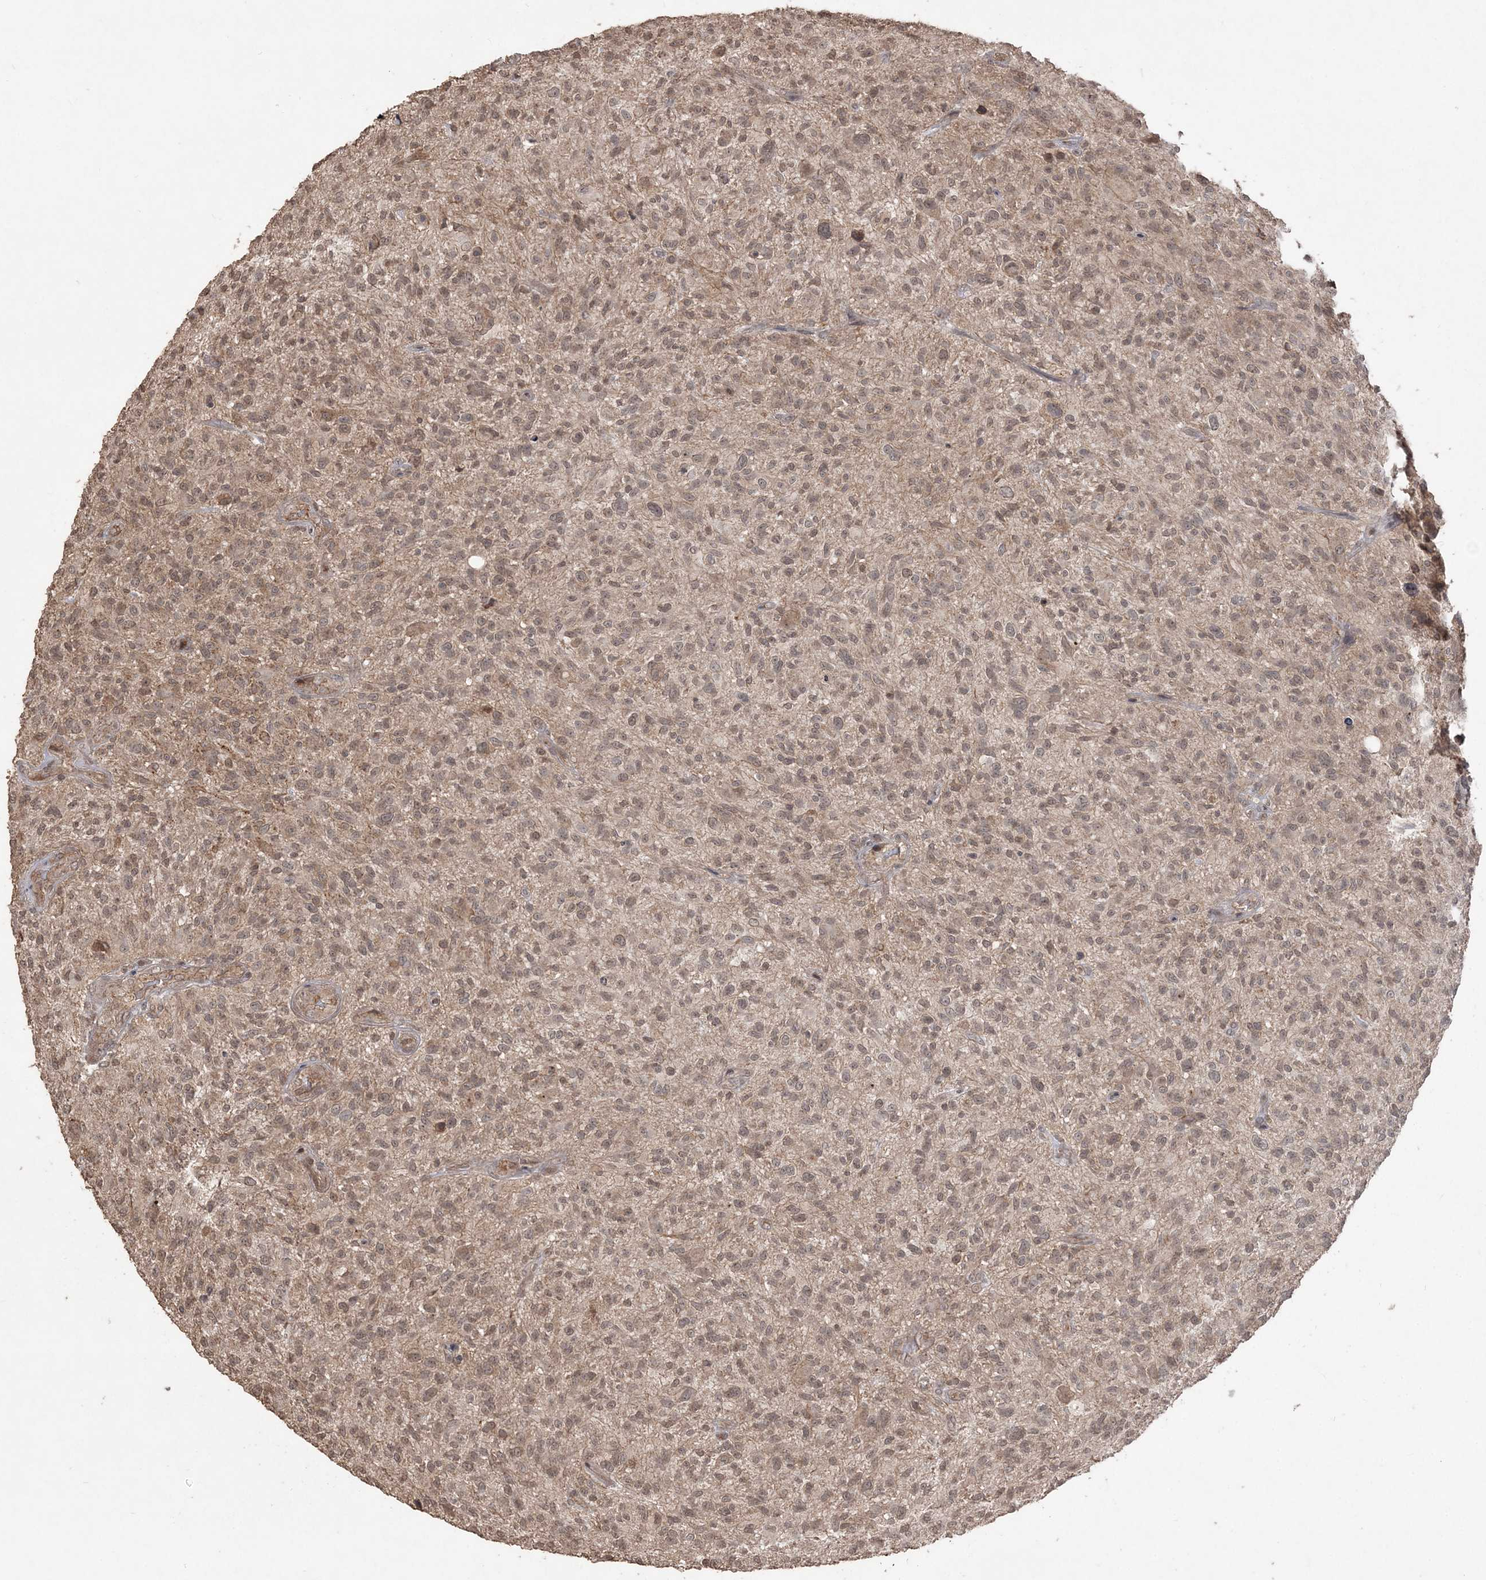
{"staining": {"intensity": "weak", "quantity": ">75%", "location": "nuclear"}, "tissue": "glioma", "cell_type": "Tumor cells", "image_type": "cancer", "snomed": [{"axis": "morphology", "description": "Glioma, malignant, High grade"}, {"axis": "topography", "description": "Brain"}], "caption": "Brown immunohistochemical staining in human glioma displays weak nuclear expression in approximately >75% of tumor cells.", "gene": "EHHADH", "patient": {"sex": "male", "age": 47}}